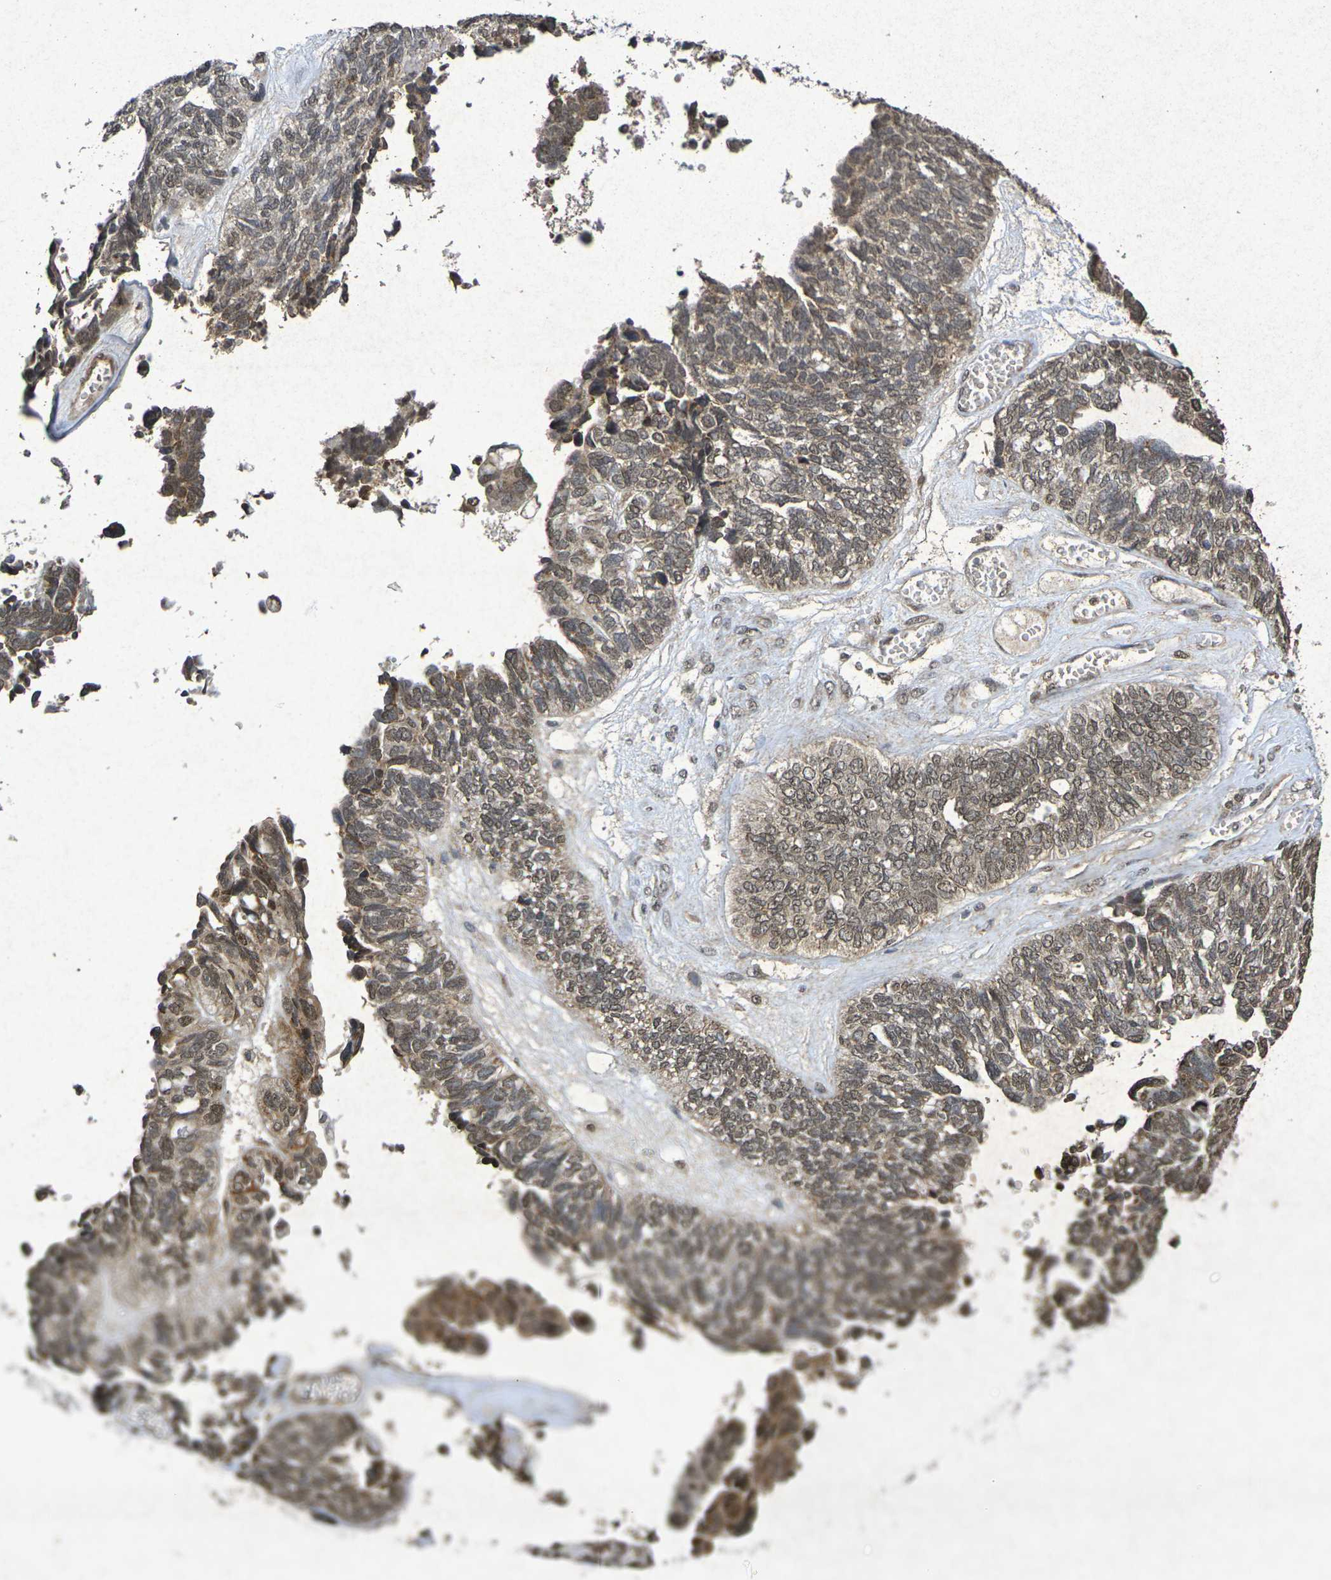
{"staining": {"intensity": "moderate", "quantity": ">75%", "location": "cytoplasmic/membranous,nuclear"}, "tissue": "ovarian cancer", "cell_type": "Tumor cells", "image_type": "cancer", "snomed": [{"axis": "morphology", "description": "Cystadenocarcinoma, serous, NOS"}, {"axis": "topography", "description": "Ovary"}], "caption": "This photomicrograph exhibits IHC staining of ovarian serous cystadenocarcinoma, with medium moderate cytoplasmic/membranous and nuclear staining in approximately >75% of tumor cells.", "gene": "GUCY1A2", "patient": {"sex": "female", "age": 79}}